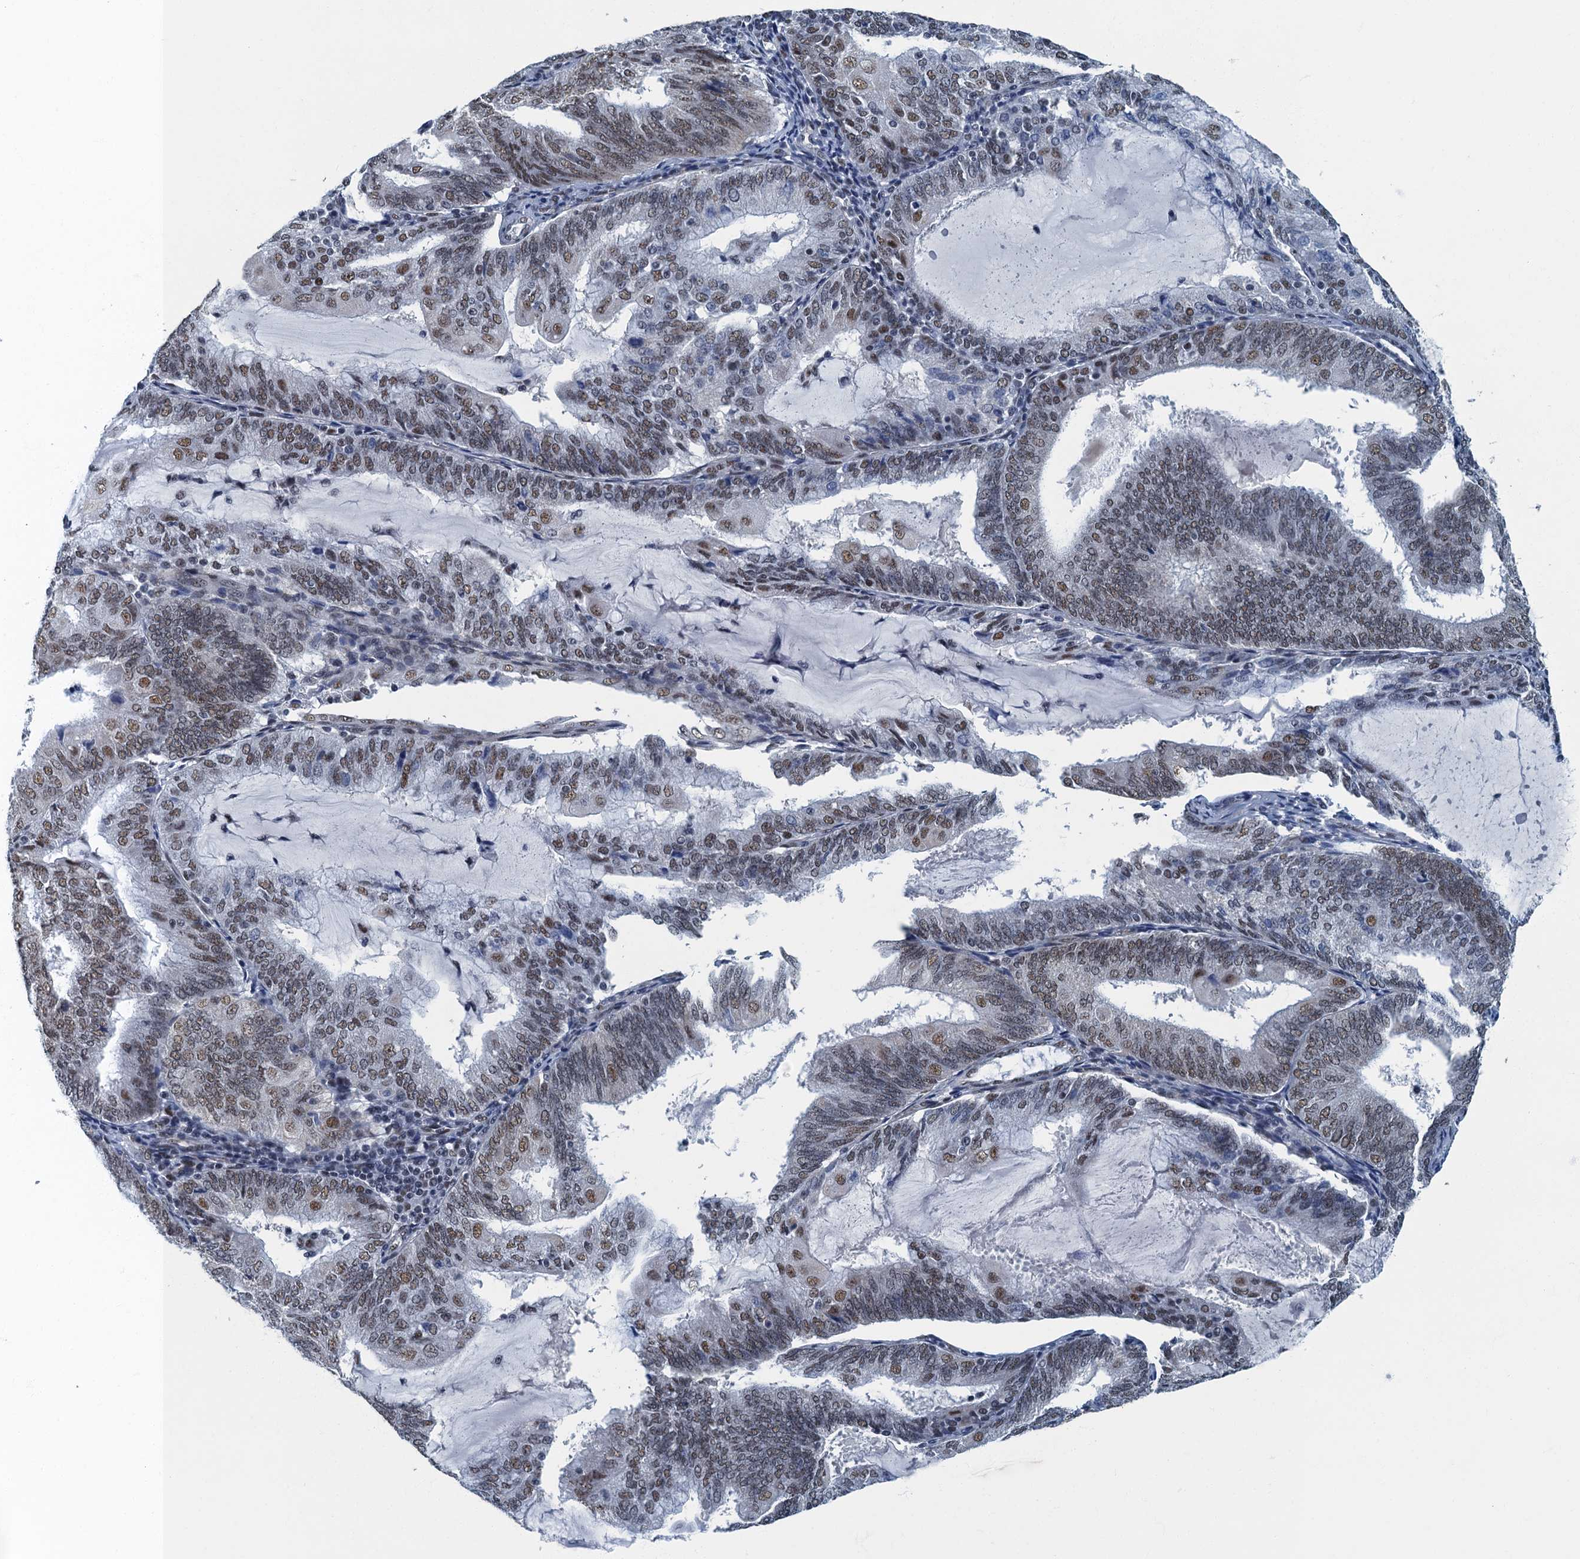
{"staining": {"intensity": "moderate", "quantity": ">75%", "location": "nuclear"}, "tissue": "endometrial cancer", "cell_type": "Tumor cells", "image_type": "cancer", "snomed": [{"axis": "morphology", "description": "Adenocarcinoma, NOS"}, {"axis": "topography", "description": "Endometrium"}], "caption": "Immunohistochemistry image of adenocarcinoma (endometrial) stained for a protein (brown), which demonstrates medium levels of moderate nuclear positivity in about >75% of tumor cells.", "gene": "GADL1", "patient": {"sex": "female", "age": 81}}